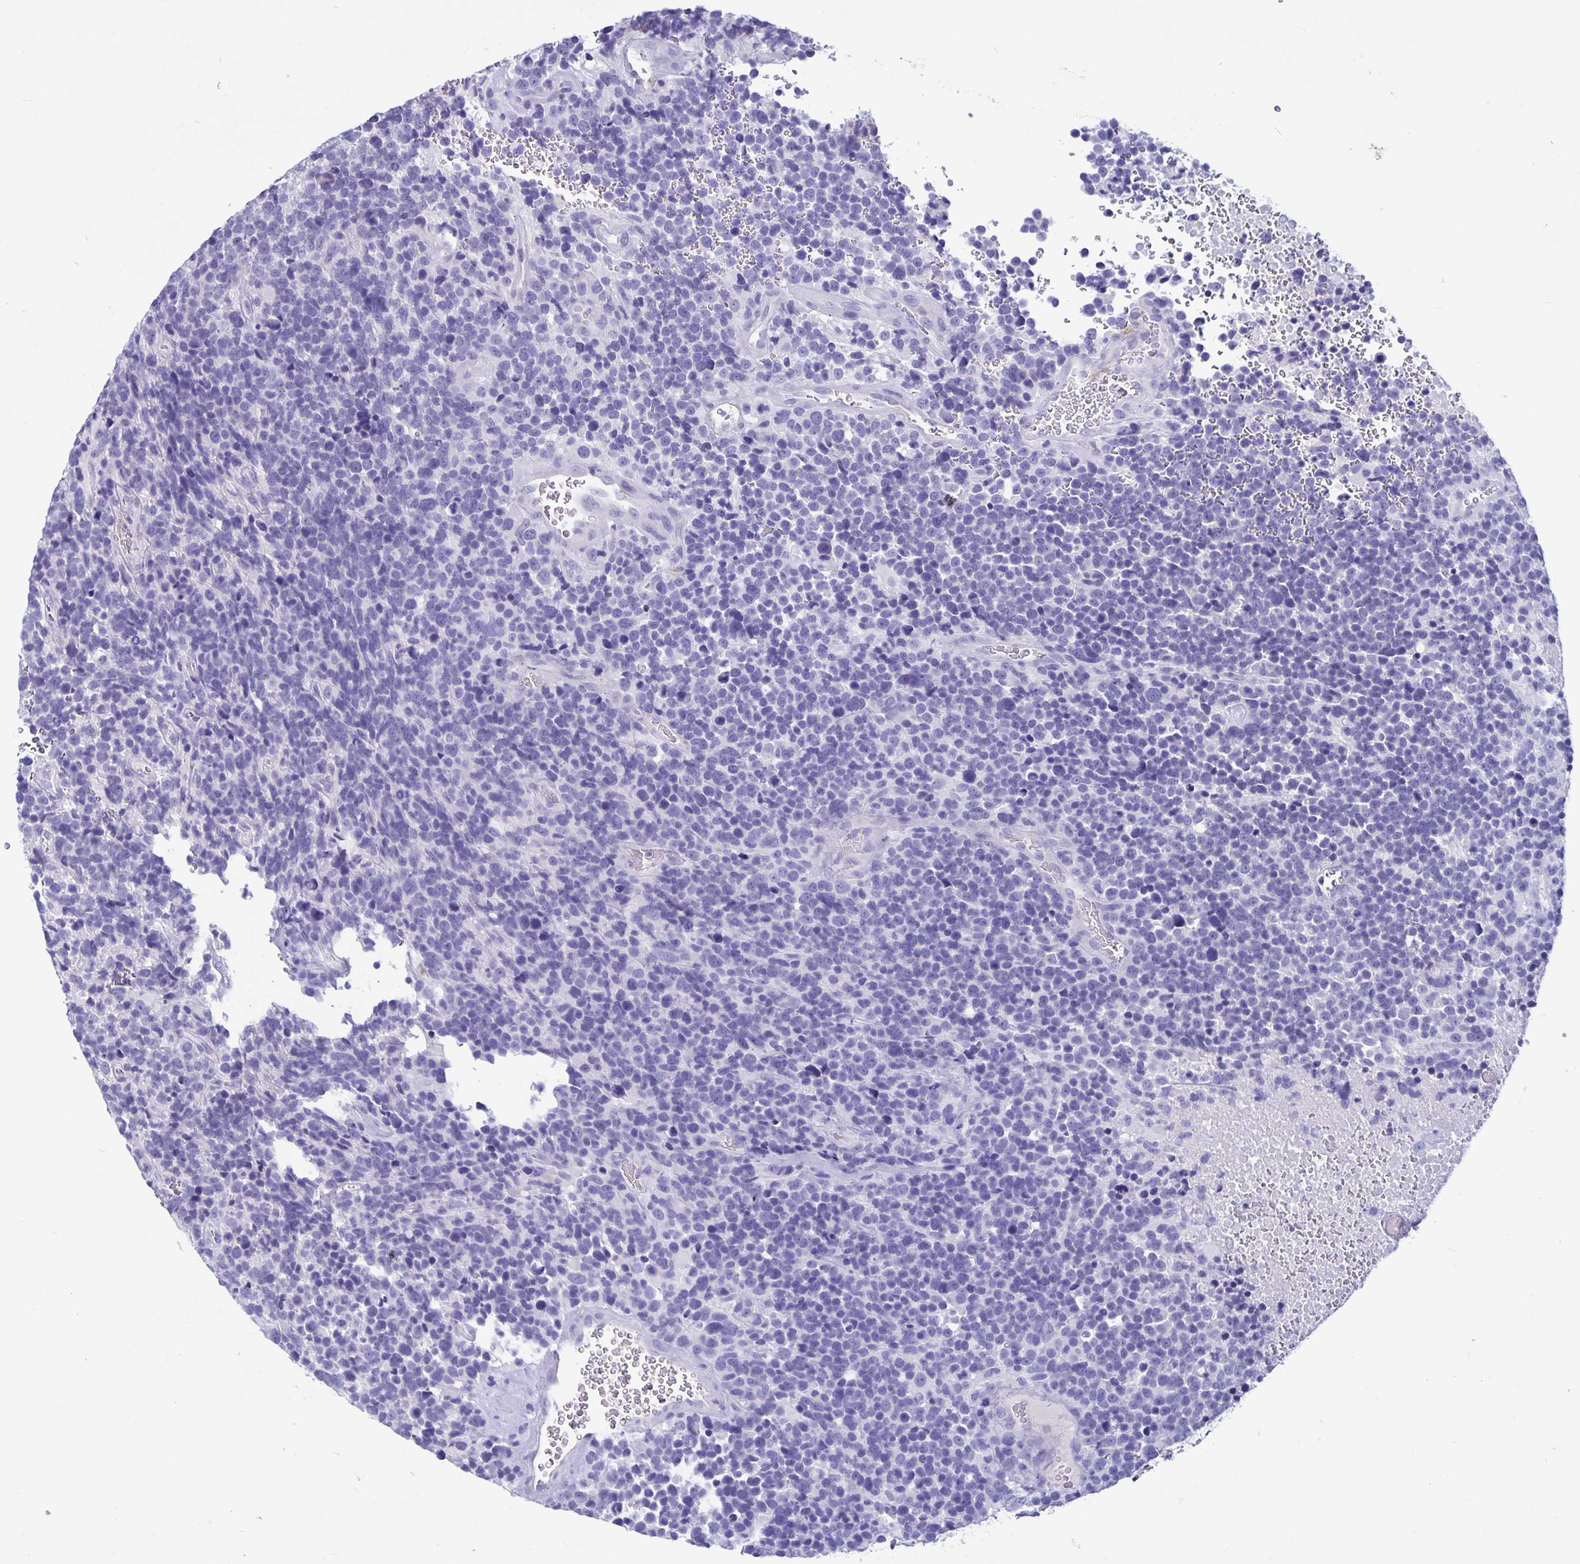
{"staining": {"intensity": "negative", "quantity": "none", "location": "none"}, "tissue": "glioma", "cell_type": "Tumor cells", "image_type": "cancer", "snomed": [{"axis": "morphology", "description": "Glioma, malignant, High grade"}, {"axis": "topography", "description": "Brain"}], "caption": "Tumor cells show no significant protein staining in malignant glioma (high-grade). (DAB (3,3'-diaminobenzidine) IHC, high magnification).", "gene": "BPIFA3", "patient": {"sex": "male", "age": 33}}